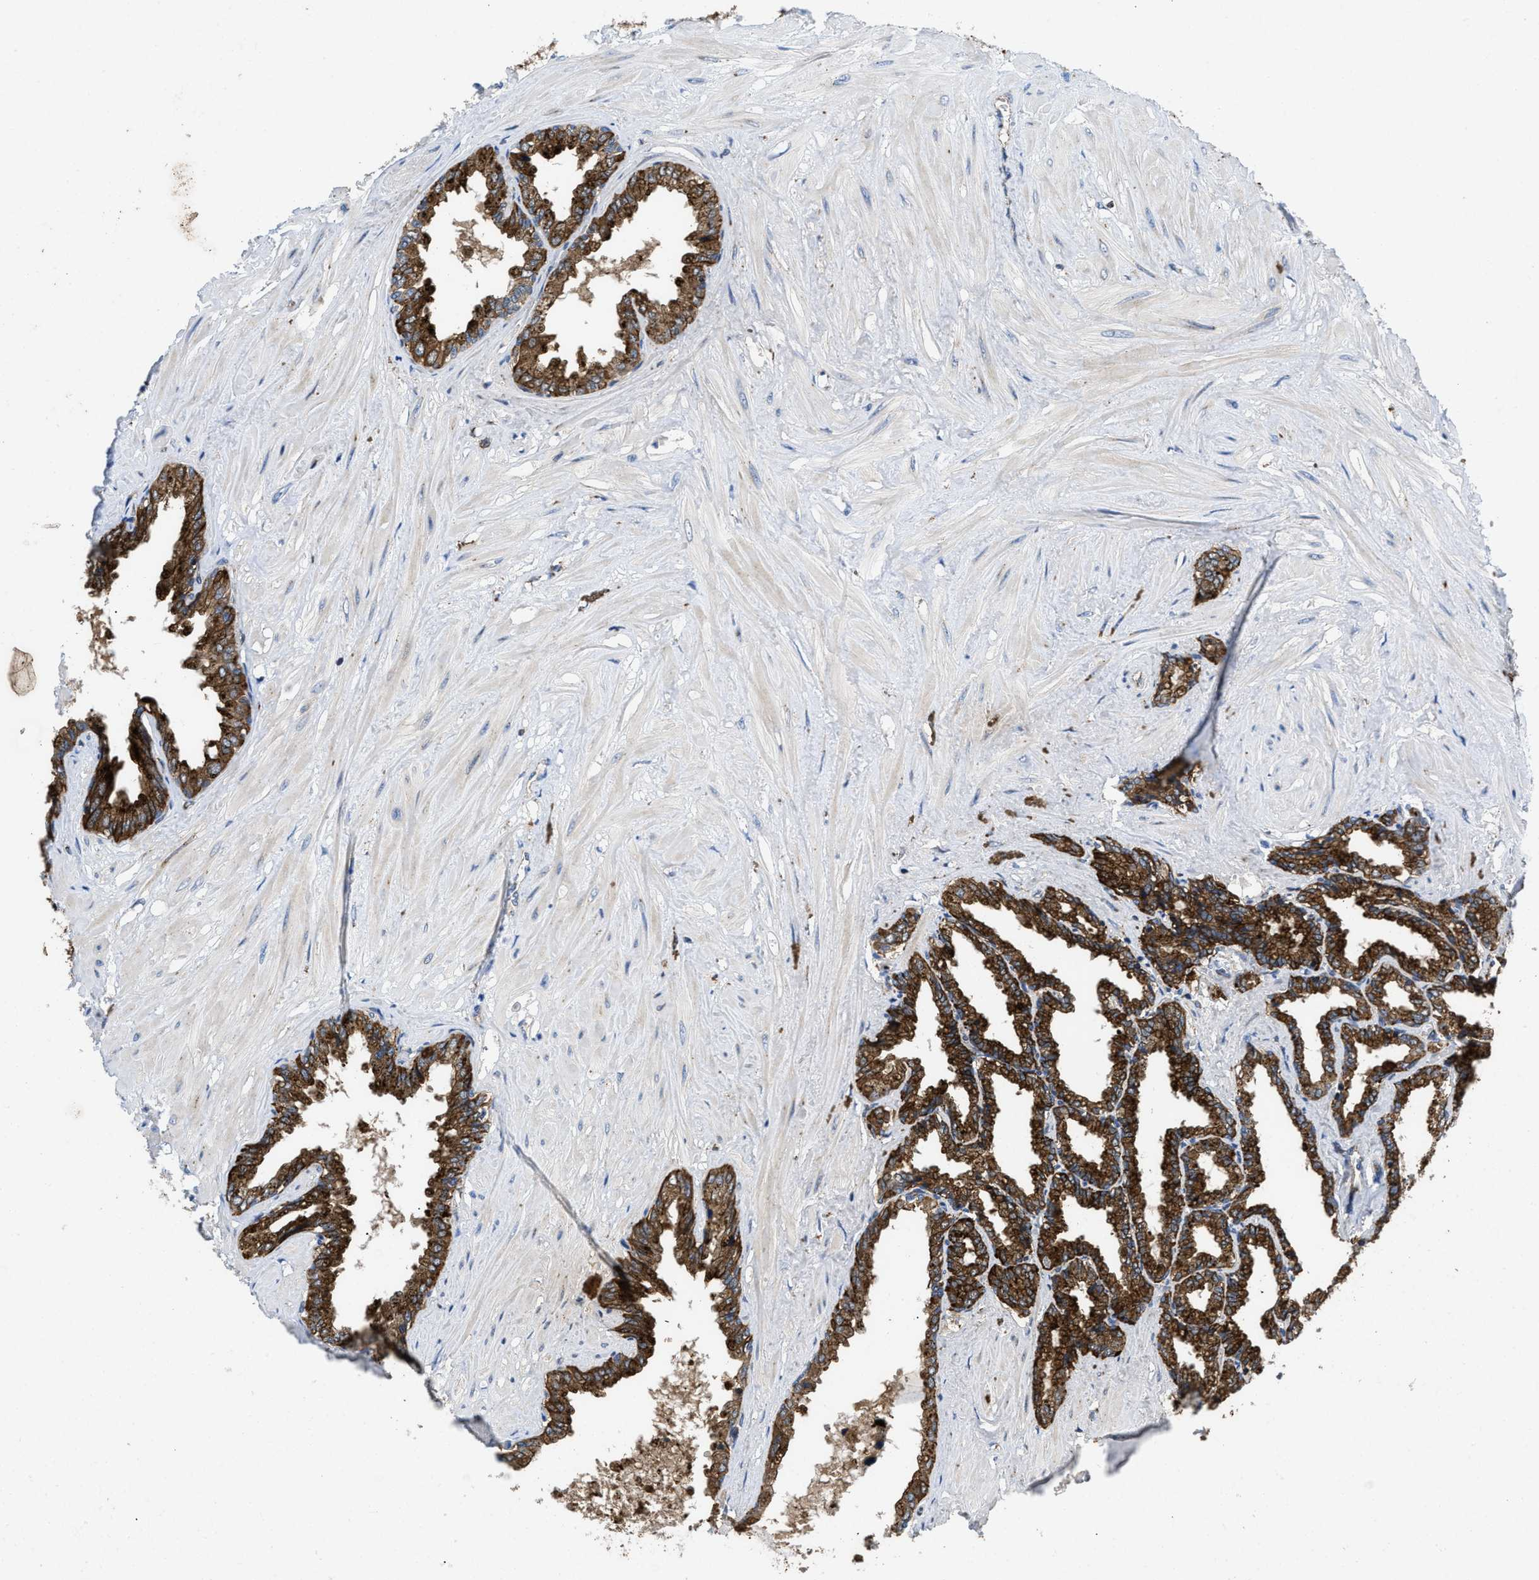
{"staining": {"intensity": "strong", "quantity": ">75%", "location": "cytoplasmic/membranous"}, "tissue": "seminal vesicle", "cell_type": "Glandular cells", "image_type": "normal", "snomed": [{"axis": "morphology", "description": "Normal tissue, NOS"}, {"axis": "topography", "description": "Seminal veicle"}], "caption": "A high-resolution photomicrograph shows immunohistochemistry staining of unremarkable seminal vesicle, which displays strong cytoplasmic/membranous positivity in about >75% of glandular cells.", "gene": "ENPP4", "patient": {"sex": "male", "age": 46}}